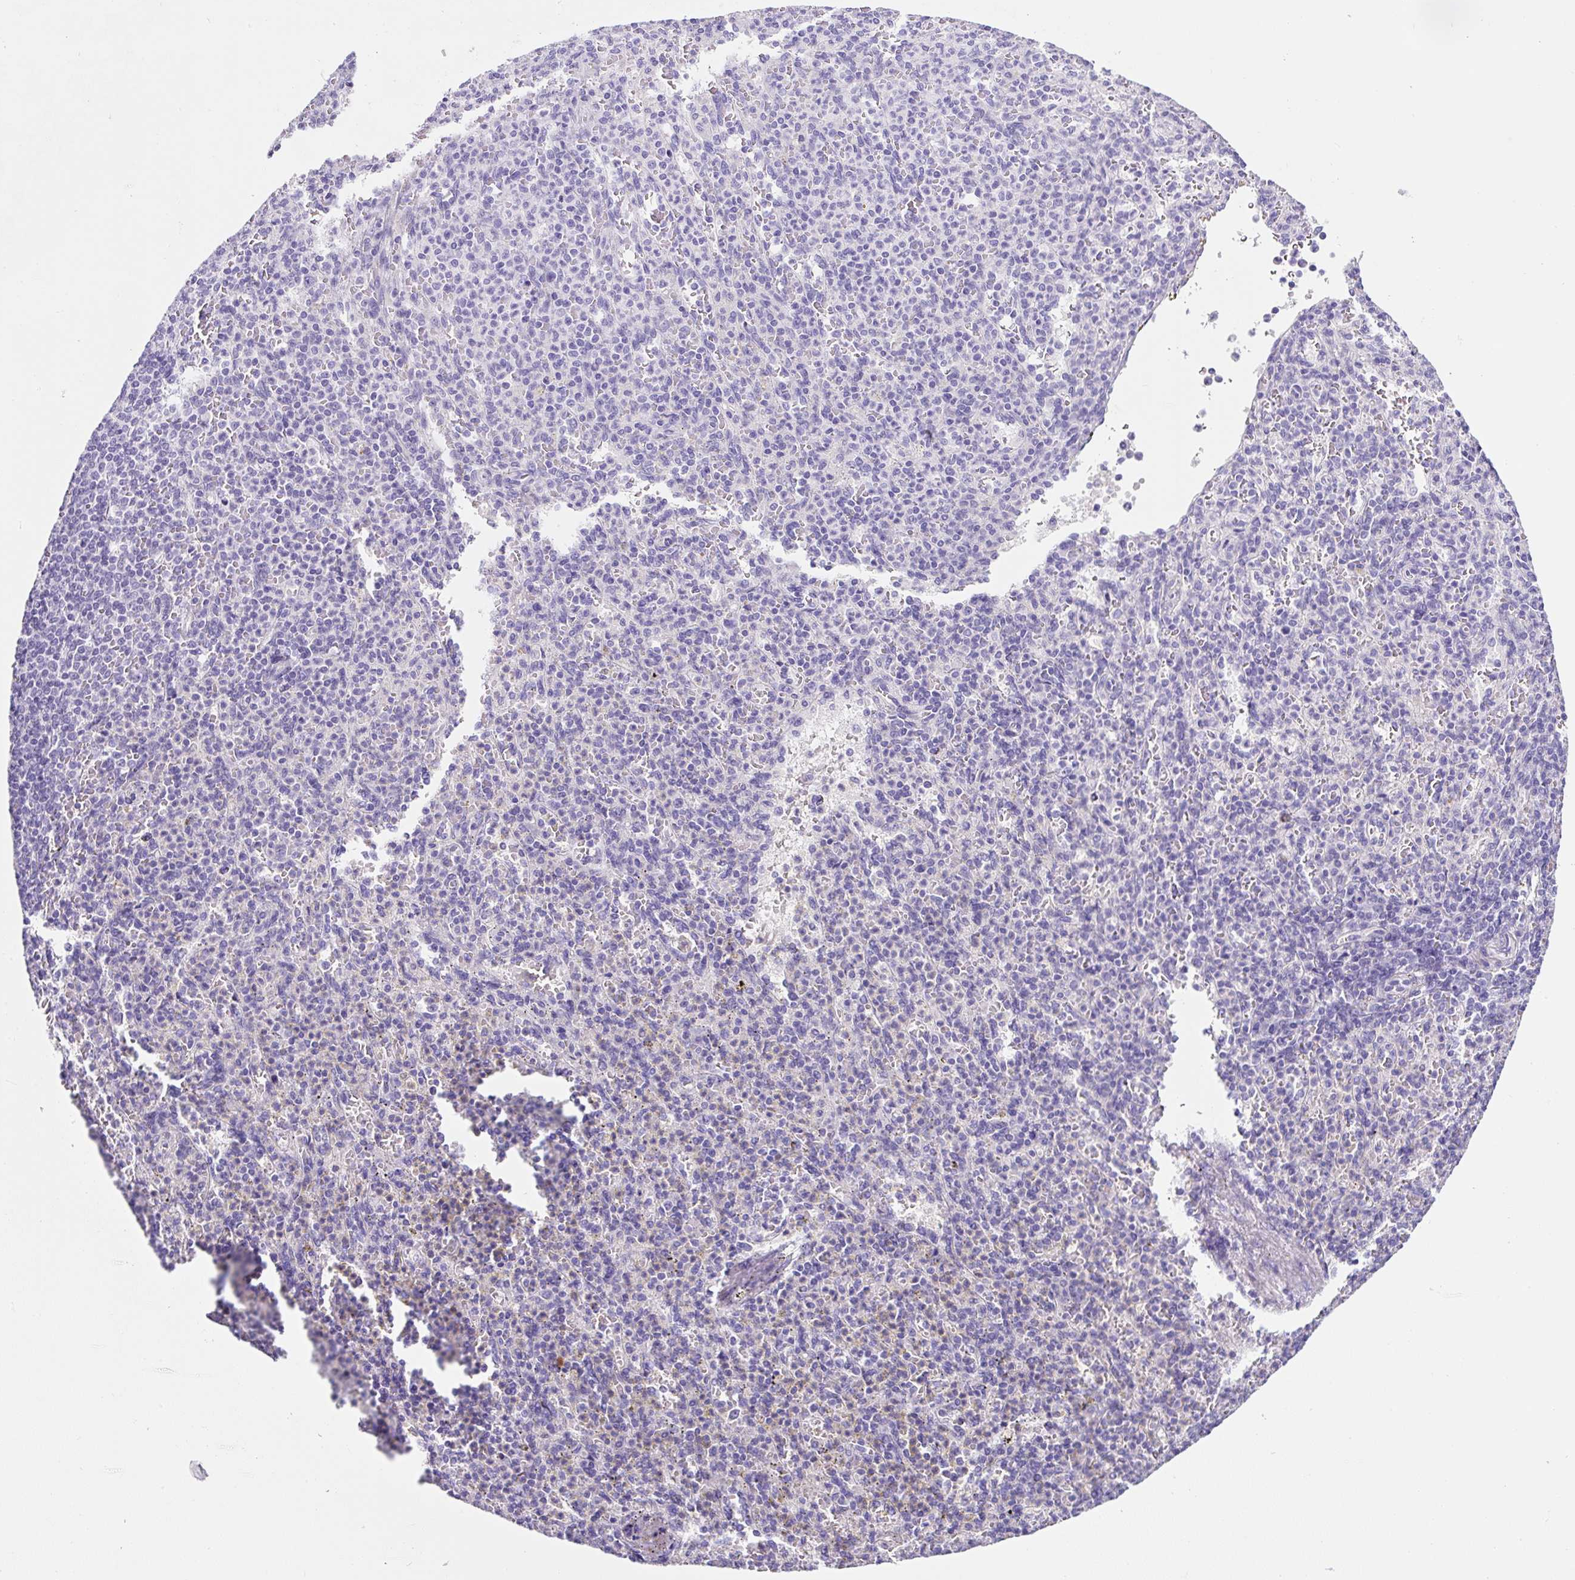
{"staining": {"intensity": "negative", "quantity": "none", "location": "none"}, "tissue": "spleen", "cell_type": "Cells in red pulp", "image_type": "normal", "snomed": [{"axis": "morphology", "description": "Normal tissue, NOS"}, {"axis": "topography", "description": "Spleen"}], "caption": "Immunohistochemistry image of normal human spleen stained for a protein (brown), which exhibits no expression in cells in red pulp. The staining is performed using DAB brown chromogen with nuclei counter-stained in using hematoxylin.", "gene": "OR14A2", "patient": {"sex": "female", "age": 74}}